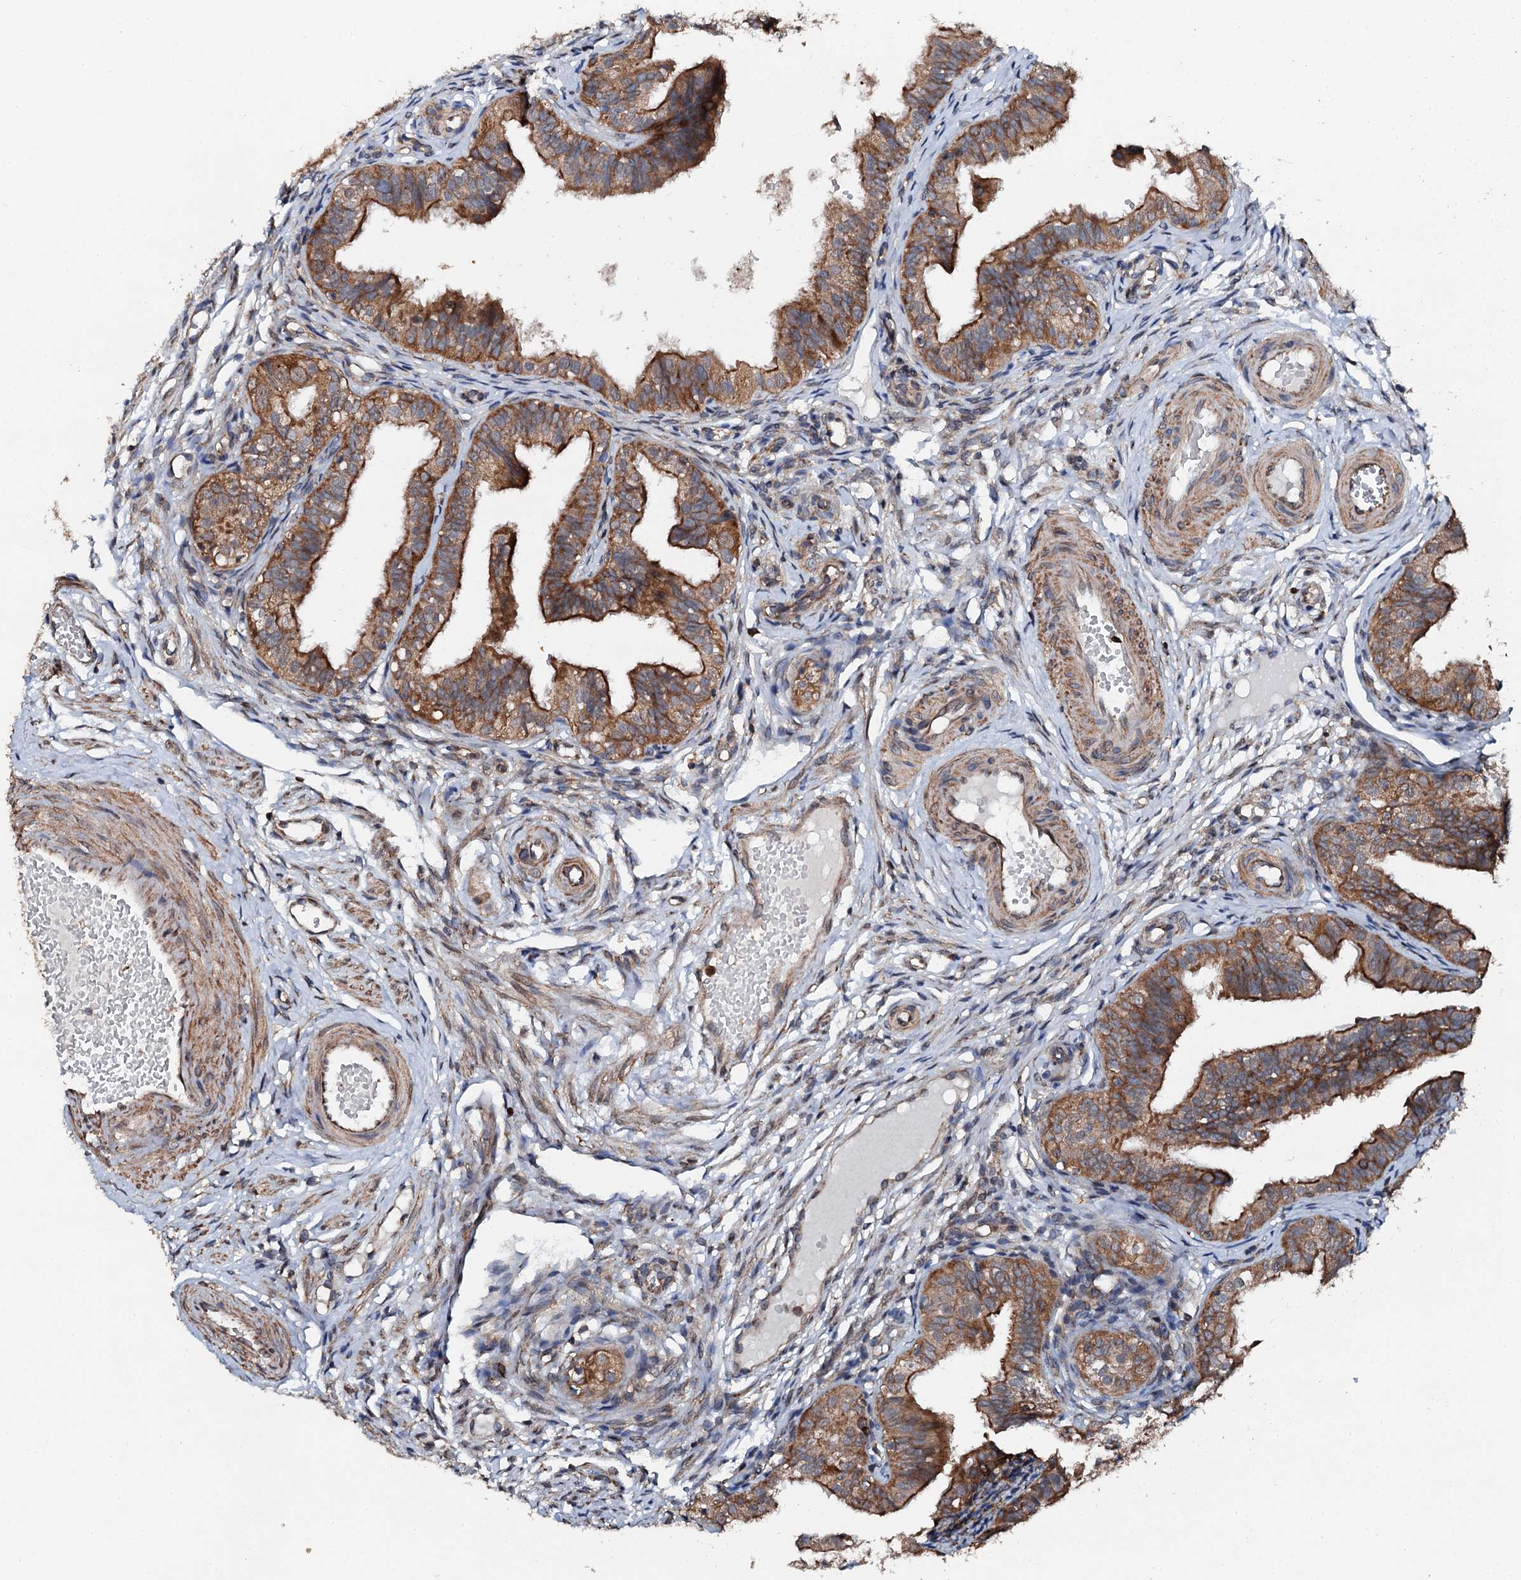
{"staining": {"intensity": "moderate", "quantity": ">75%", "location": "cytoplasmic/membranous"}, "tissue": "fallopian tube", "cell_type": "Glandular cells", "image_type": "normal", "snomed": [{"axis": "morphology", "description": "Normal tissue, NOS"}, {"axis": "topography", "description": "Fallopian tube"}], "caption": "The immunohistochemical stain labels moderate cytoplasmic/membranous positivity in glandular cells of normal fallopian tube.", "gene": "EDC4", "patient": {"sex": "female", "age": 35}}